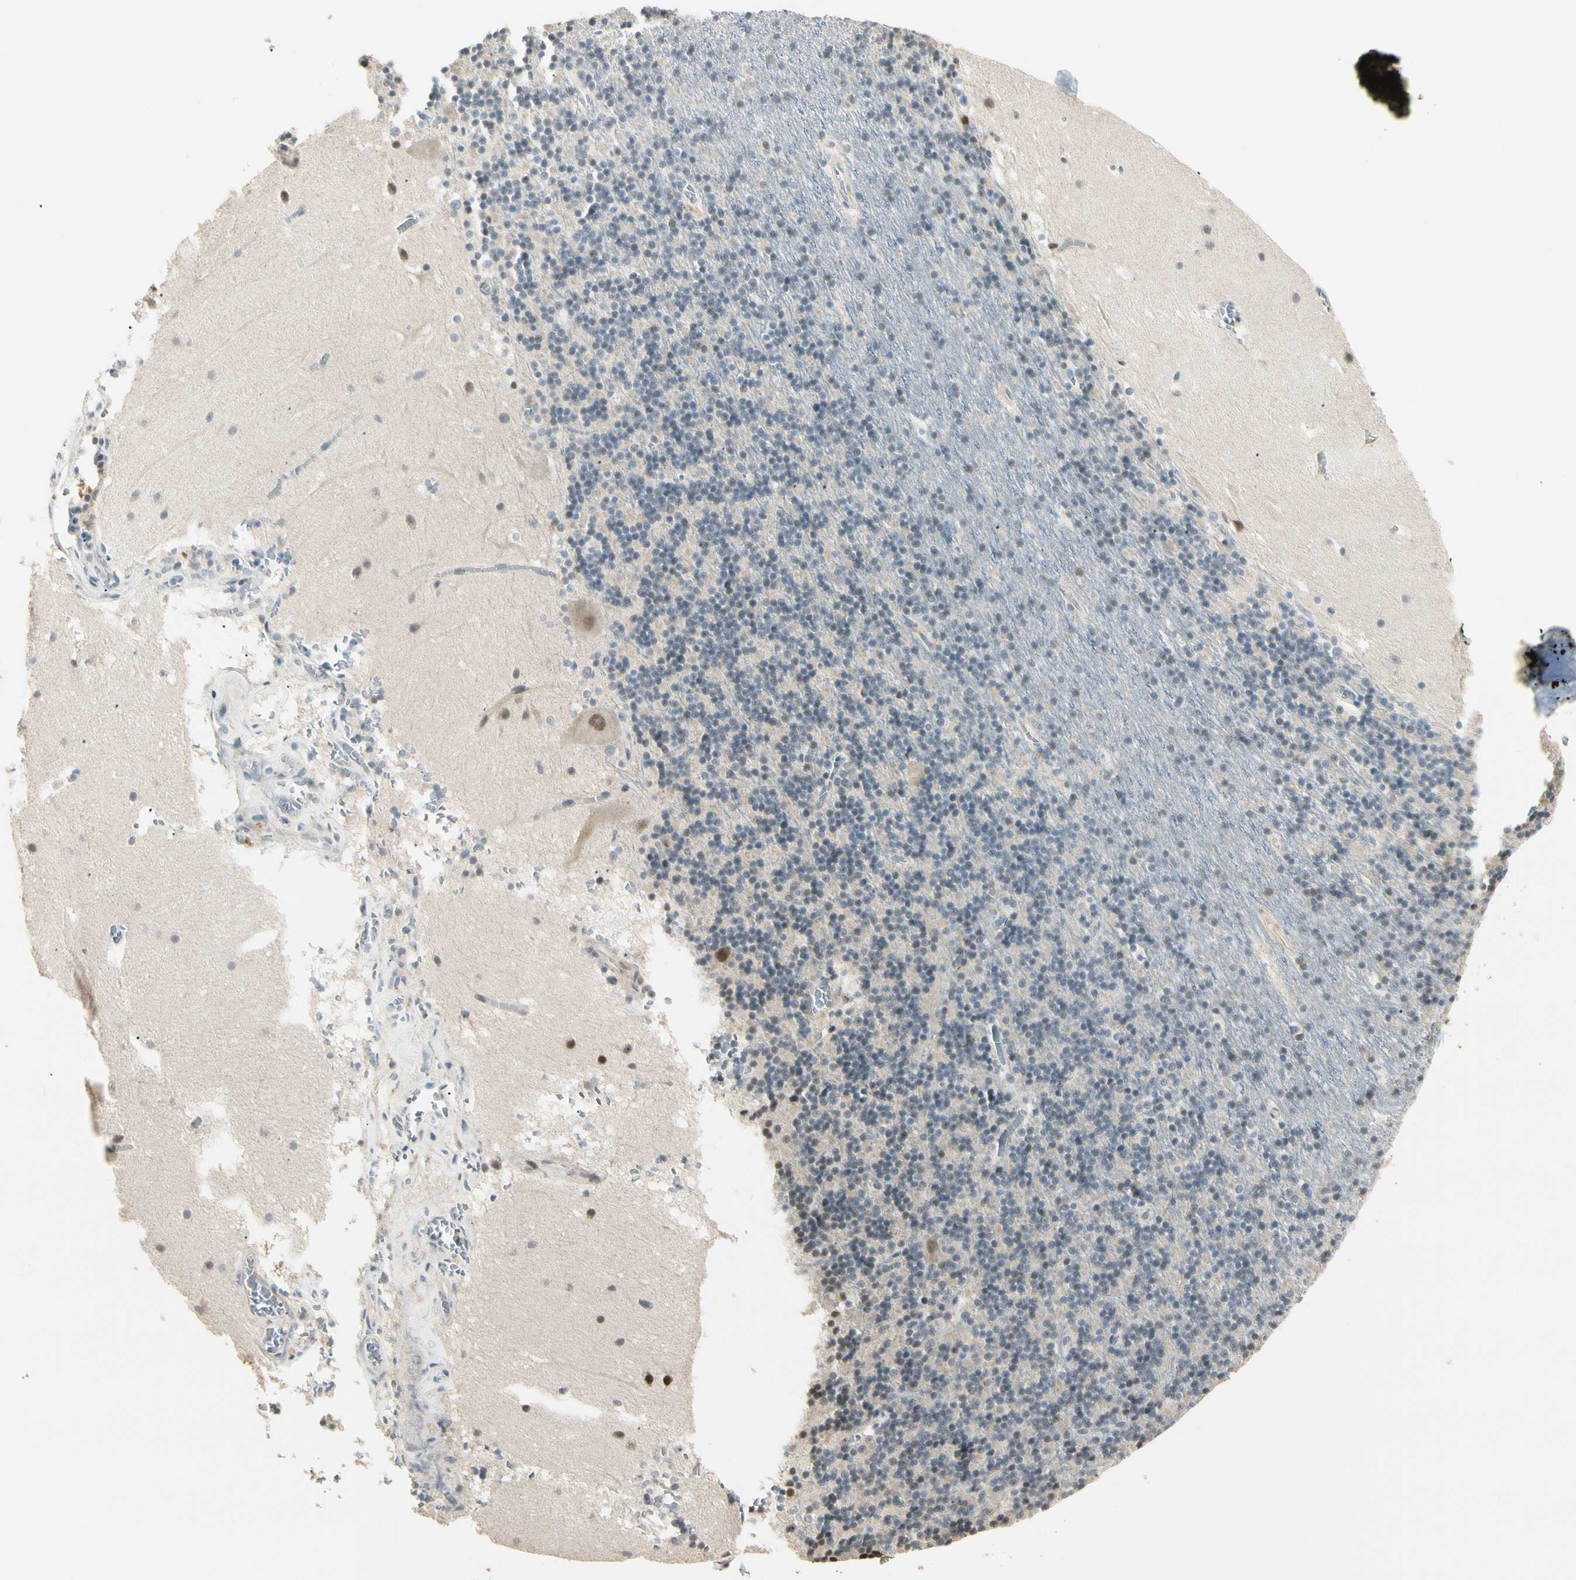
{"staining": {"intensity": "weak", "quantity": "<25%", "location": "cytoplasmic/membranous"}, "tissue": "cerebellum", "cell_type": "Cells in granular layer", "image_type": "normal", "snomed": [{"axis": "morphology", "description": "Normal tissue, NOS"}, {"axis": "topography", "description": "Cerebellum"}], "caption": "A histopathology image of cerebellum stained for a protein exhibits no brown staining in cells in granular layer.", "gene": "P3H2", "patient": {"sex": "male", "age": 45}}